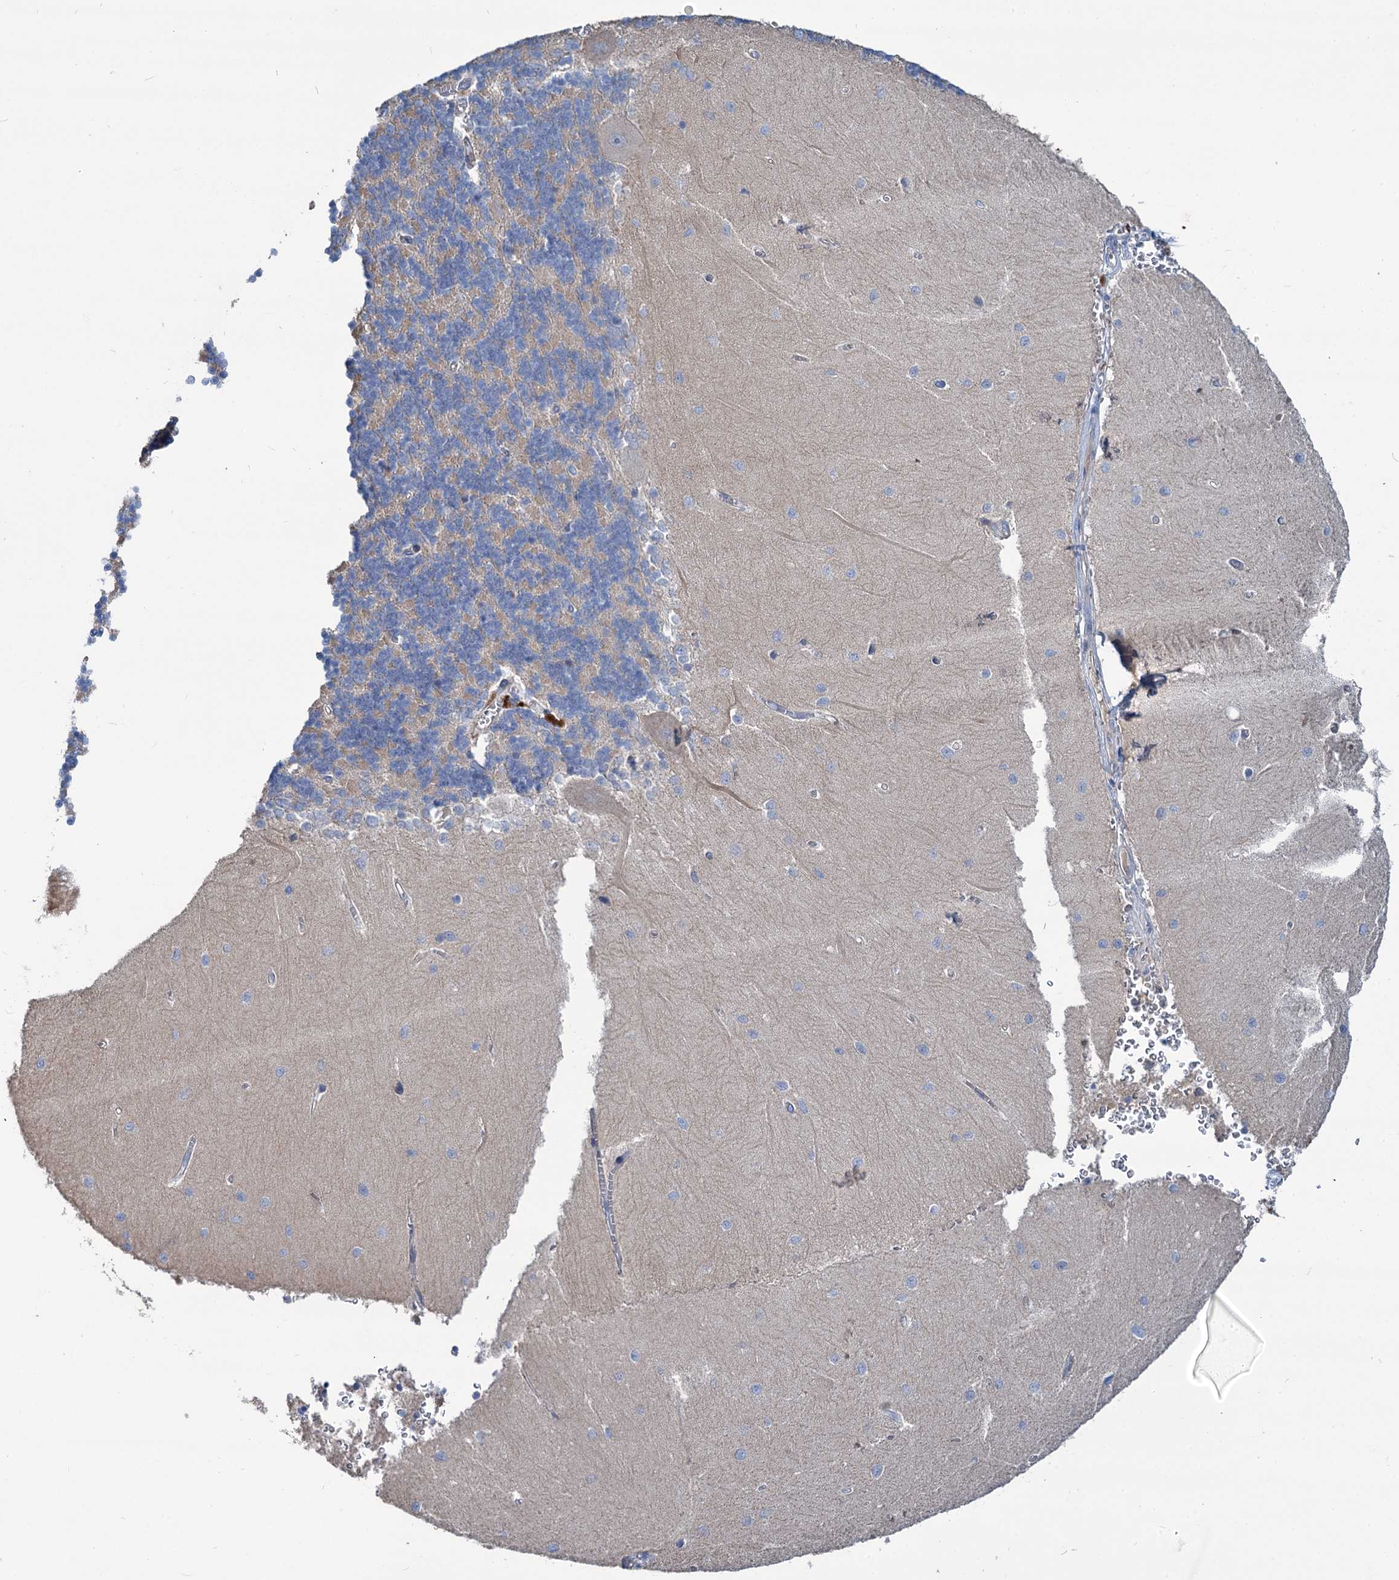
{"staining": {"intensity": "negative", "quantity": "none", "location": "none"}, "tissue": "cerebellum", "cell_type": "Cells in granular layer", "image_type": "normal", "snomed": [{"axis": "morphology", "description": "Normal tissue, NOS"}, {"axis": "topography", "description": "Cerebellum"}], "caption": "DAB (3,3'-diaminobenzidine) immunohistochemical staining of unremarkable human cerebellum demonstrates no significant expression in cells in granular layer.", "gene": "URAD", "patient": {"sex": "male", "age": 37}}